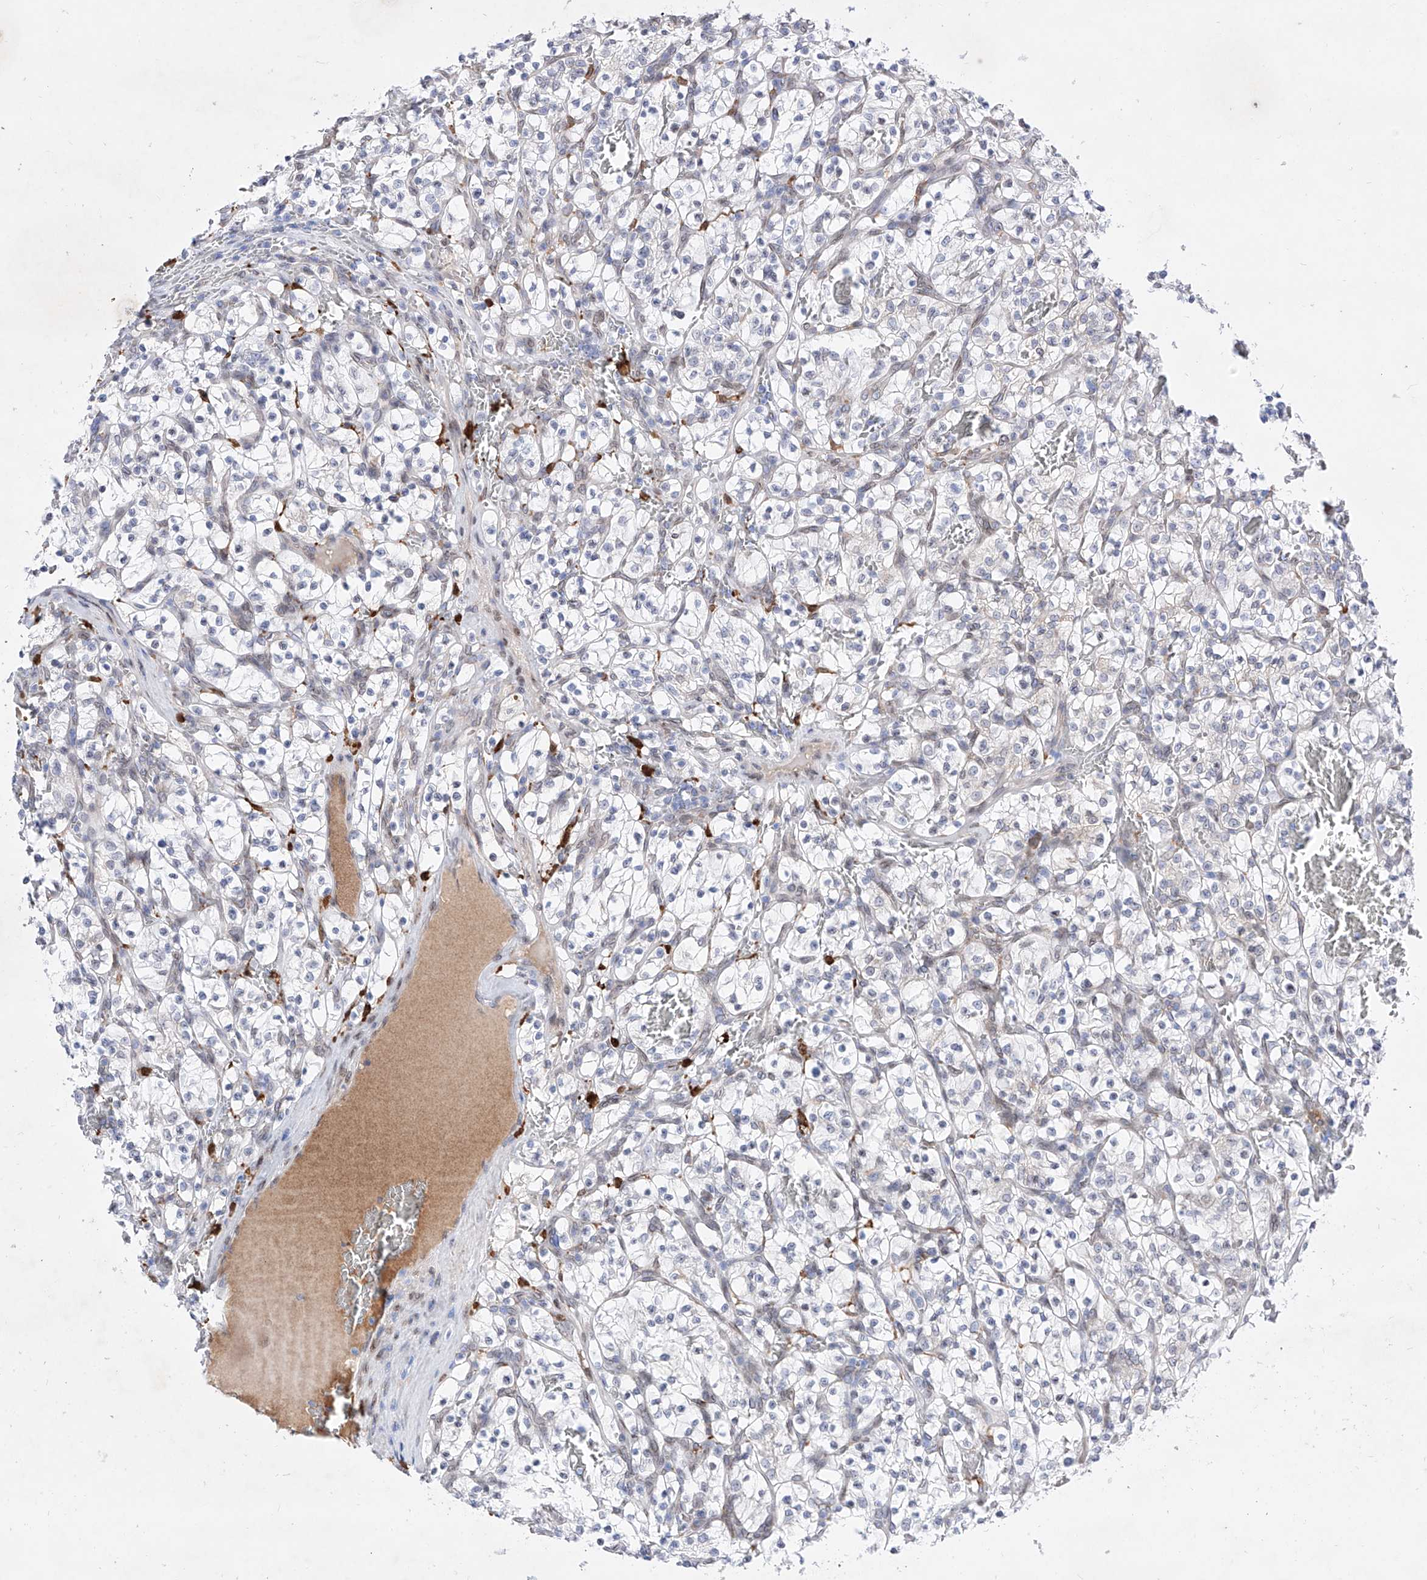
{"staining": {"intensity": "negative", "quantity": "none", "location": "none"}, "tissue": "renal cancer", "cell_type": "Tumor cells", "image_type": "cancer", "snomed": [{"axis": "morphology", "description": "Adenocarcinoma, NOS"}, {"axis": "topography", "description": "Kidney"}], "caption": "Tumor cells are negative for brown protein staining in renal cancer (adenocarcinoma).", "gene": "LCLAT1", "patient": {"sex": "female", "age": 57}}